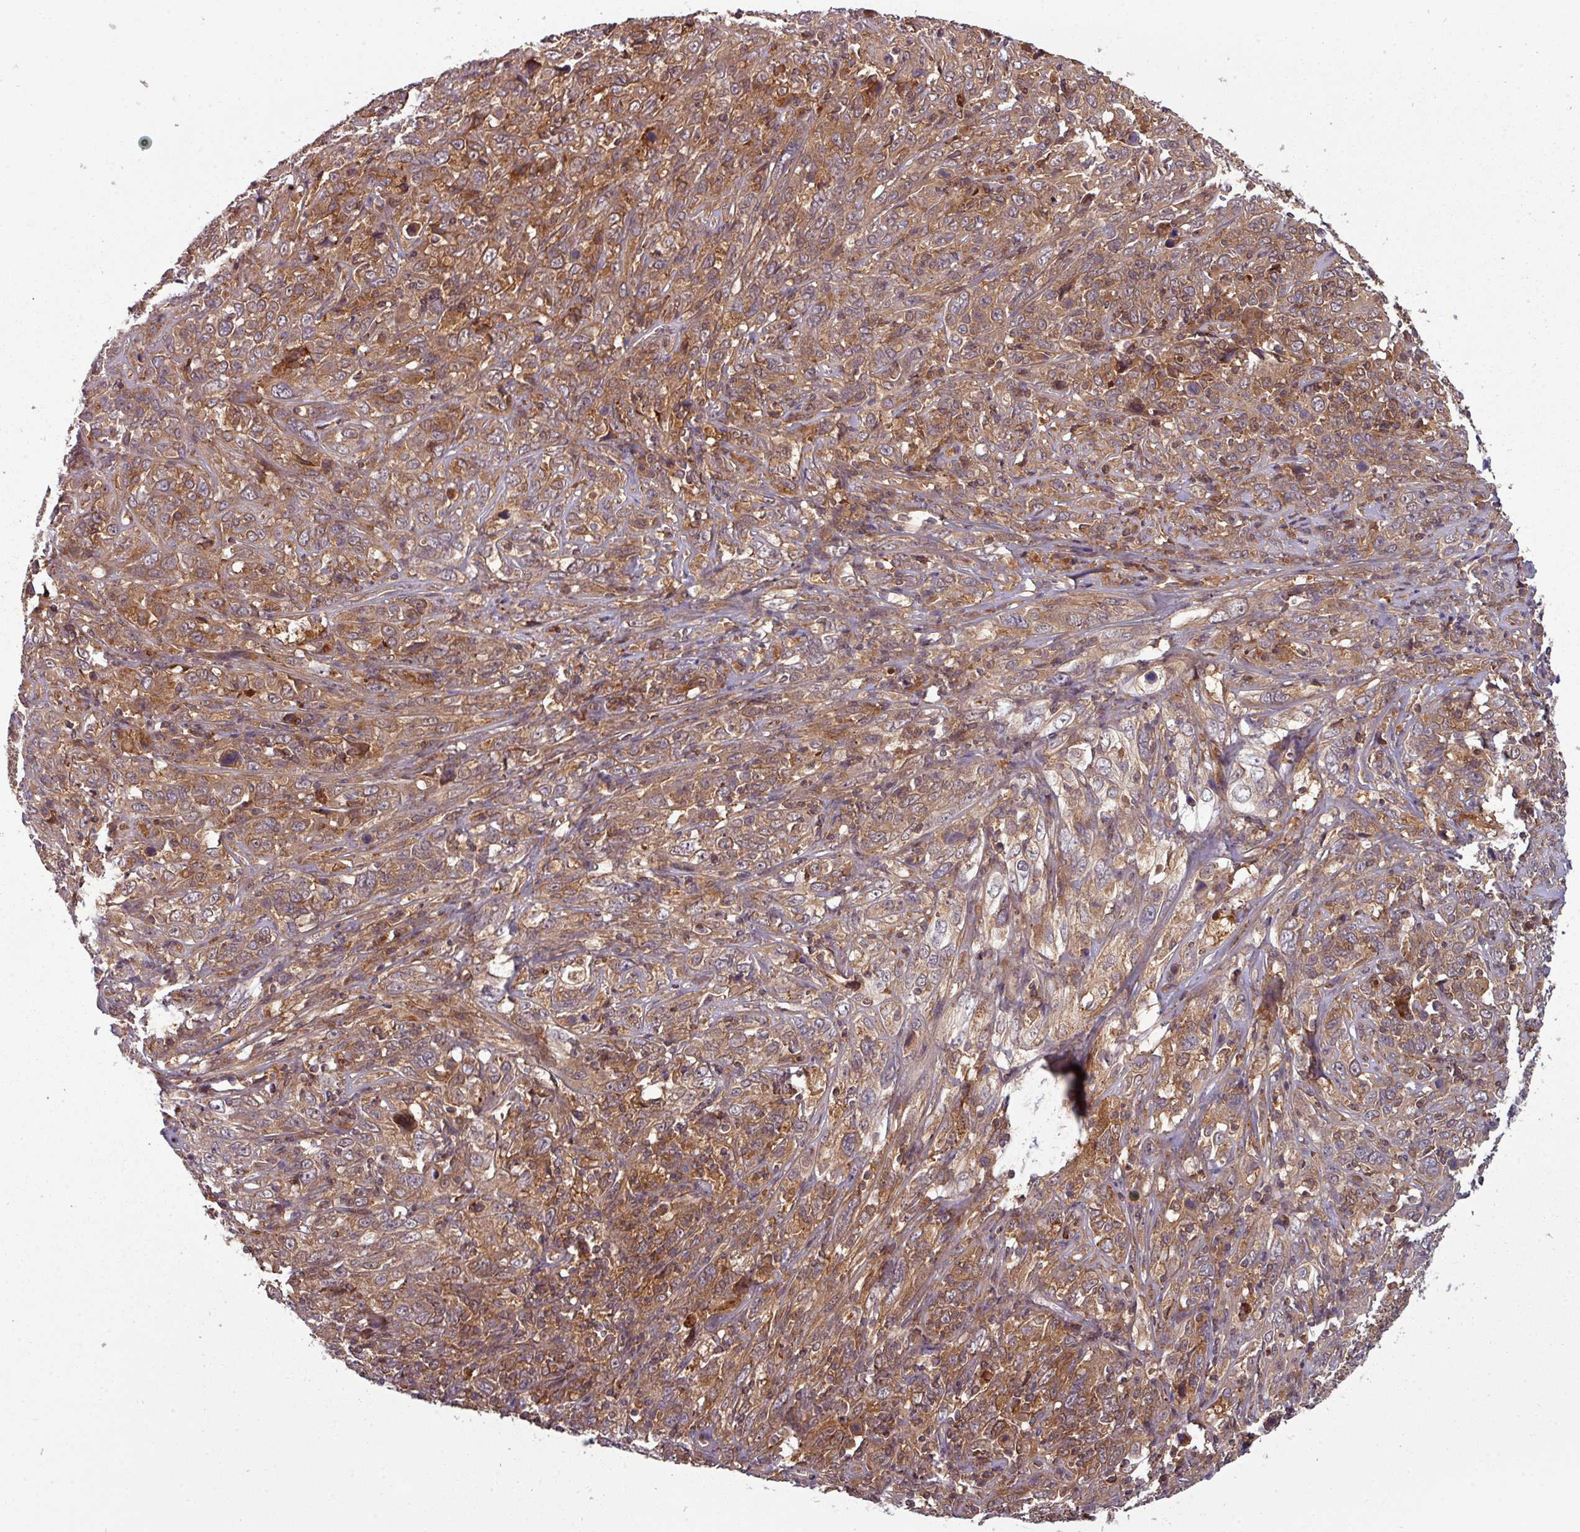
{"staining": {"intensity": "moderate", "quantity": ">75%", "location": "cytoplasmic/membranous"}, "tissue": "cervical cancer", "cell_type": "Tumor cells", "image_type": "cancer", "snomed": [{"axis": "morphology", "description": "Squamous cell carcinoma, NOS"}, {"axis": "topography", "description": "Cervix"}], "caption": "Approximately >75% of tumor cells in human cervical cancer (squamous cell carcinoma) display moderate cytoplasmic/membranous protein staining as visualized by brown immunohistochemical staining.", "gene": "GSKIP", "patient": {"sex": "female", "age": 46}}